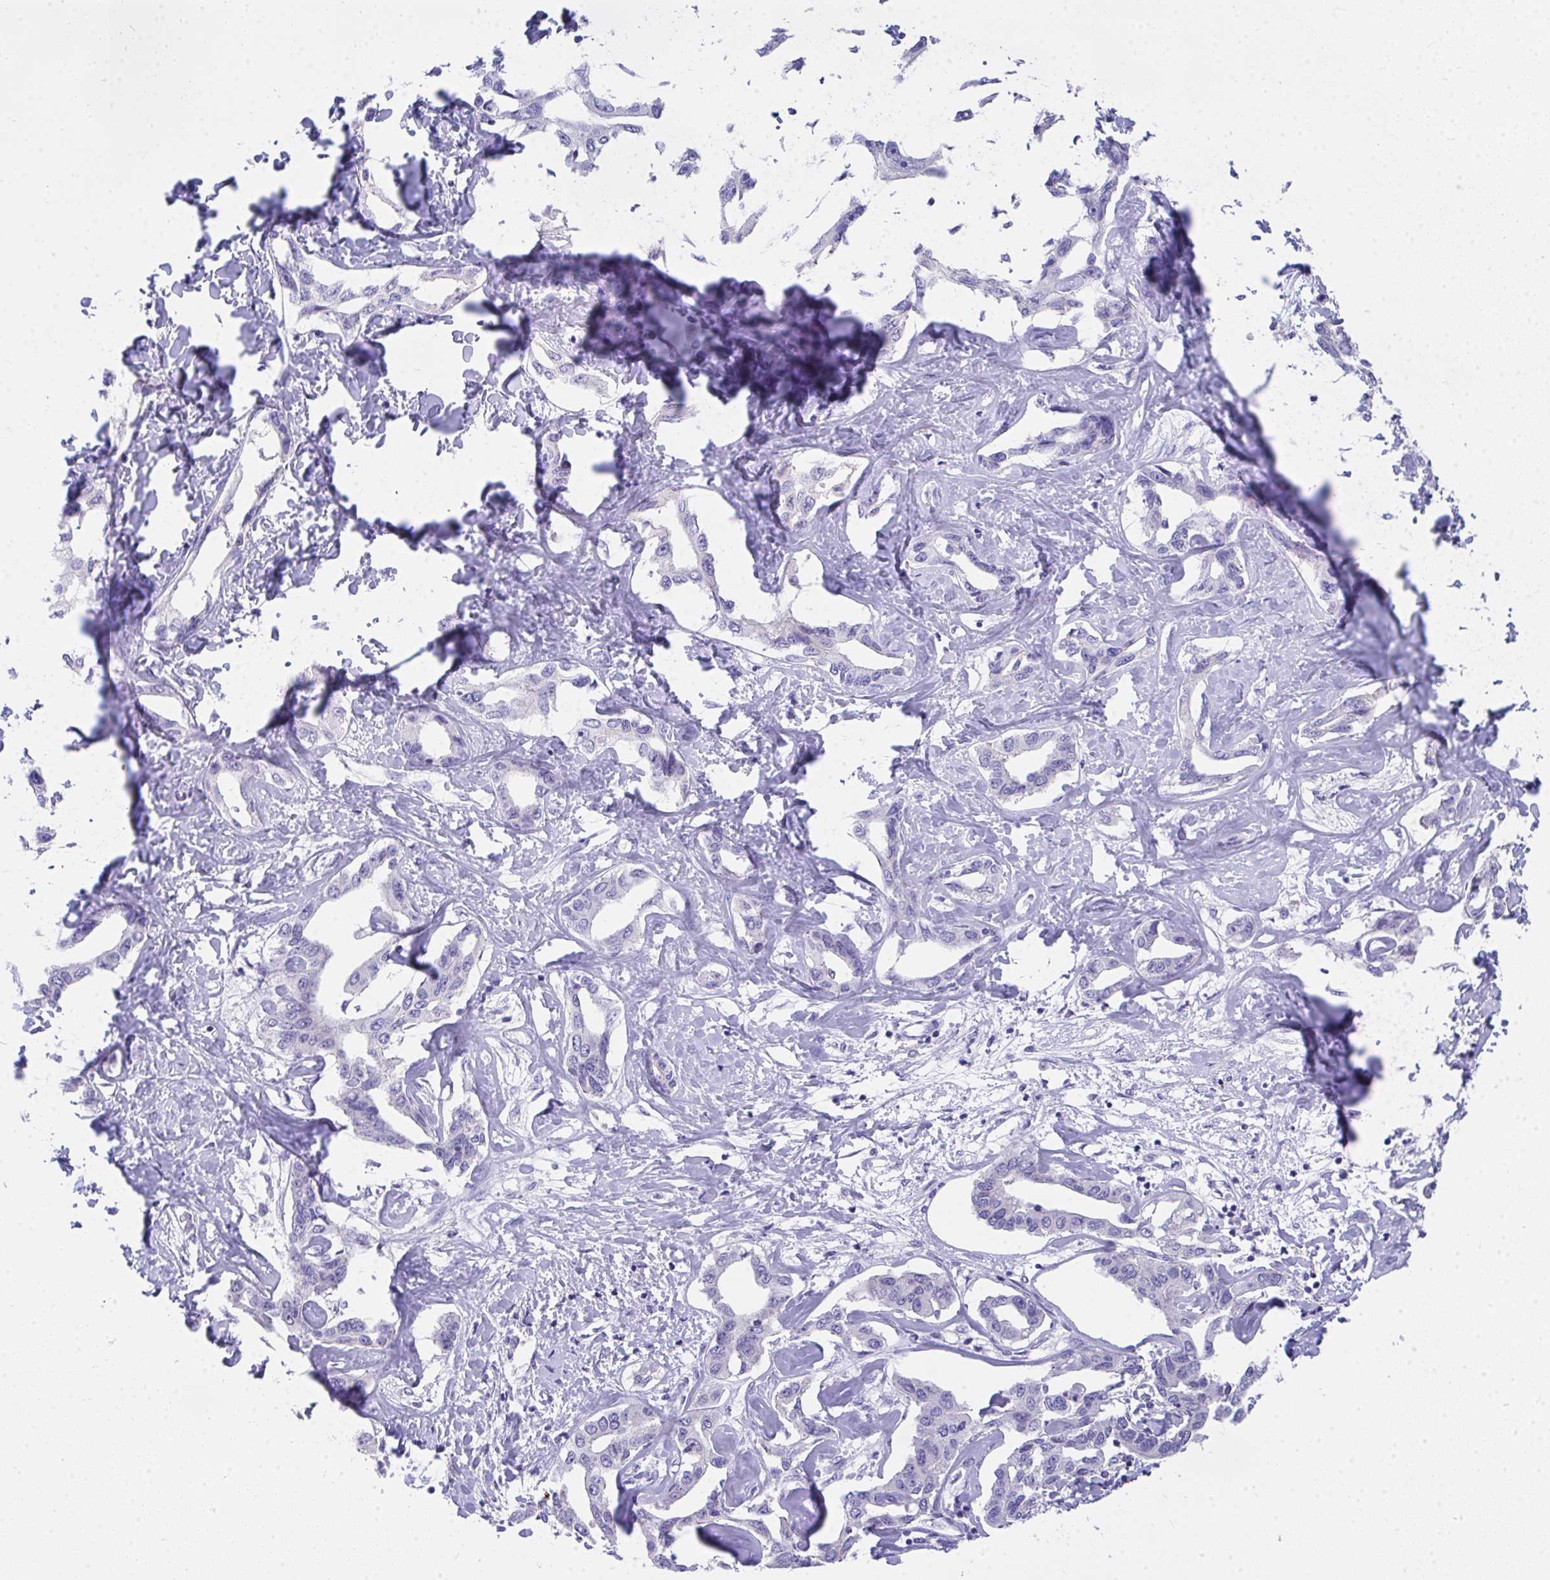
{"staining": {"intensity": "negative", "quantity": "none", "location": "none"}, "tissue": "liver cancer", "cell_type": "Tumor cells", "image_type": "cancer", "snomed": [{"axis": "morphology", "description": "Cholangiocarcinoma"}, {"axis": "topography", "description": "Liver"}], "caption": "Histopathology image shows no protein staining in tumor cells of liver cancer tissue.", "gene": "COA5", "patient": {"sex": "male", "age": 59}}